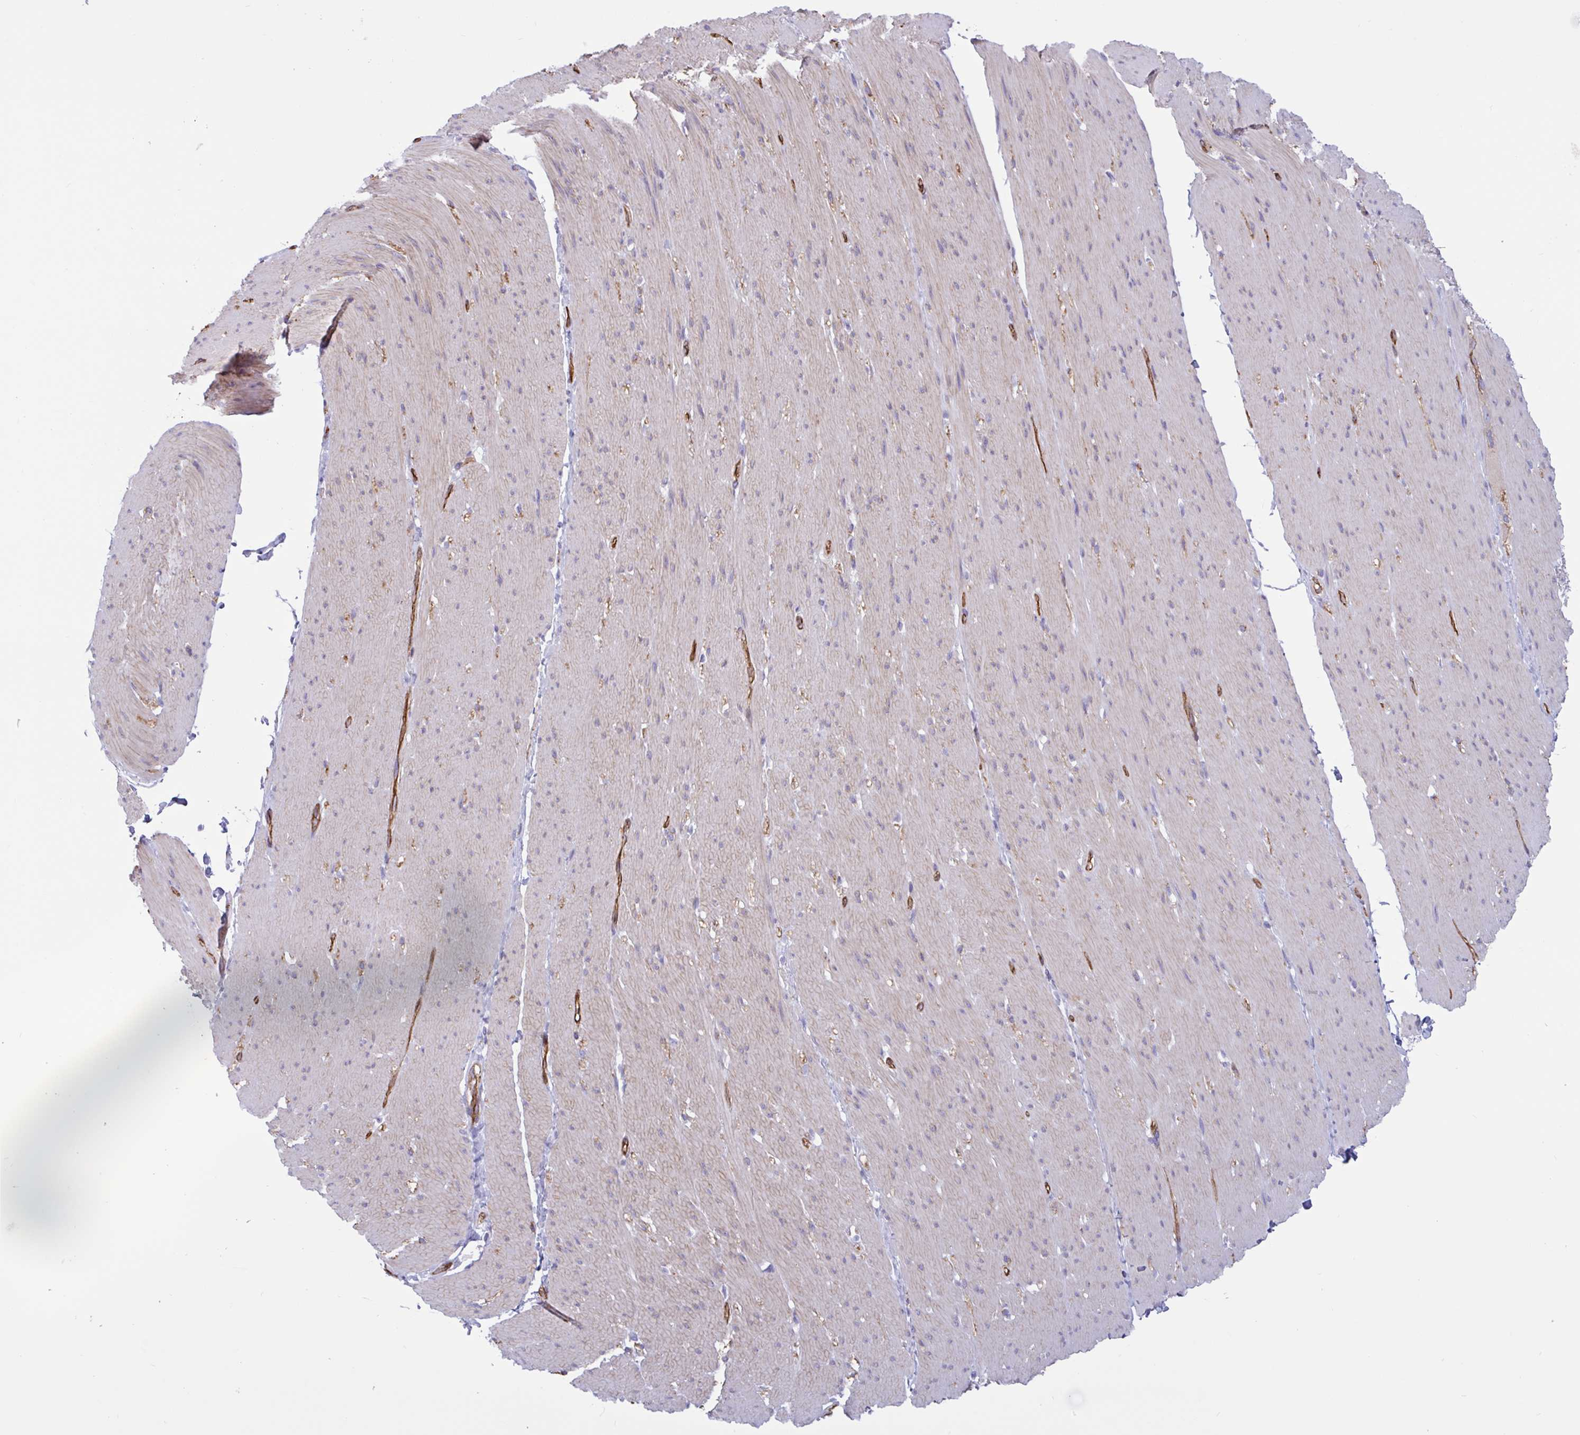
{"staining": {"intensity": "weak", "quantity": "<25%", "location": "cytoplasmic/membranous"}, "tissue": "smooth muscle", "cell_type": "Smooth muscle cells", "image_type": "normal", "snomed": [{"axis": "morphology", "description": "Normal tissue, NOS"}, {"axis": "topography", "description": "Smooth muscle"}, {"axis": "topography", "description": "Rectum"}], "caption": "Smooth muscle was stained to show a protein in brown. There is no significant staining in smooth muscle cells. Brightfield microscopy of IHC stained with DAB (3,3'-diaminobenzidine) (brown) and hematoxylin (blue), captured at high magnification.", "gene": "RPL22L1", "patient": {"sex": "male", "age": 53}}